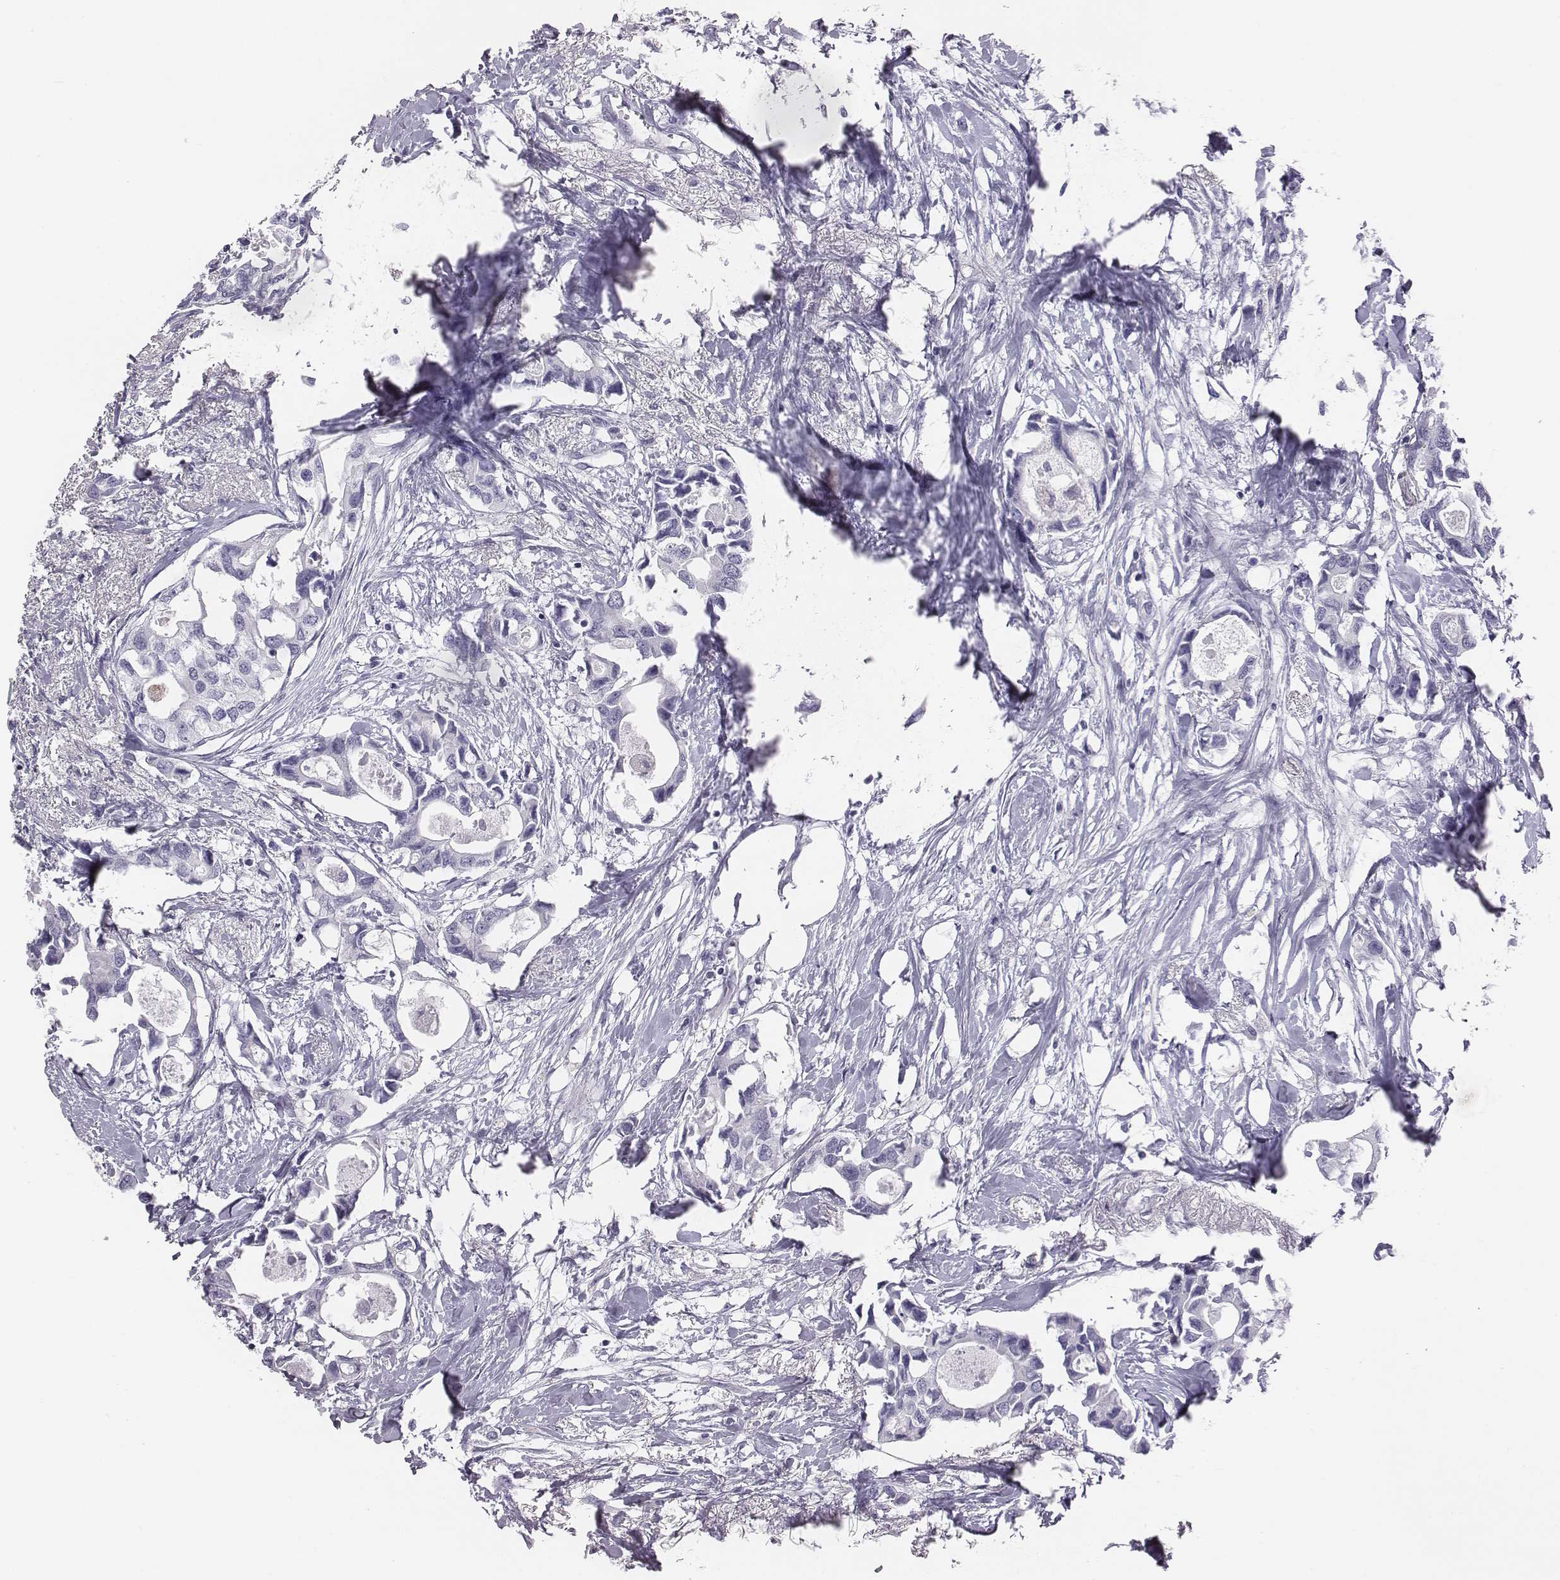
{"staining": {"intensity": "negative", "quantity": "none", "location": "none"}, "tissue": "breast cancer", "cell_type": "Tumor cells", "image_type": "cancer", "snomed": [{"axis": "morphology", "description": "Duct carcinoma"}, {"axis": "topography", "description": "Breast"}], "caption": "This is an immunohistochemistry image of human breast cancer. There is no staining in tumor cells.", "gene": "ACOD1", "patient": {"sex": "female", "age": 83}}